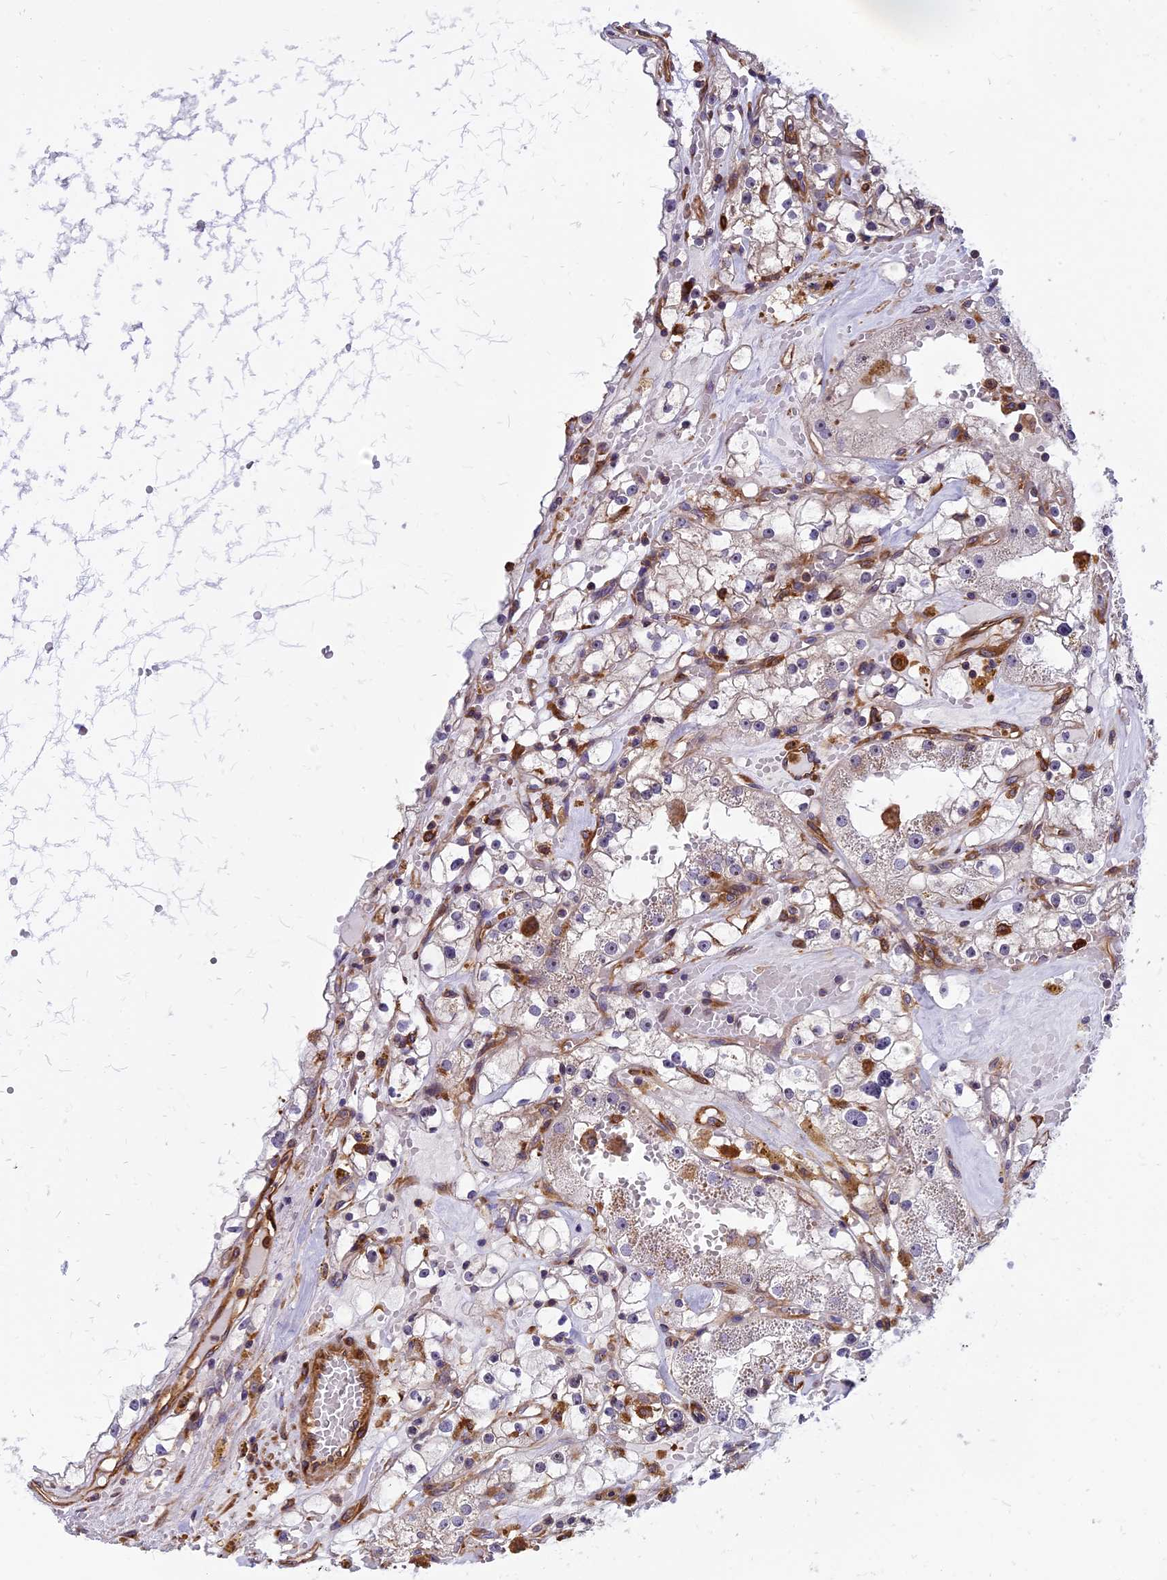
{"staining": {"intensity": "negative", "quantity": "none", "location": "none"}, "tissue": "renal cancer", "cell_type": "Tumor cells", "image_type": "cancer", "snomed": [{"axis": "morphology", "description": "Adenocarcinoma, NOS"}, {"axis": "topography", "description": "Kidney"}], "caption": "IHC of adenocarcinoma (renal) demonstrates no expression in tumor cells.", "gene": "EHBP1L1", "patient": {"sex": "male", "age": 56}}